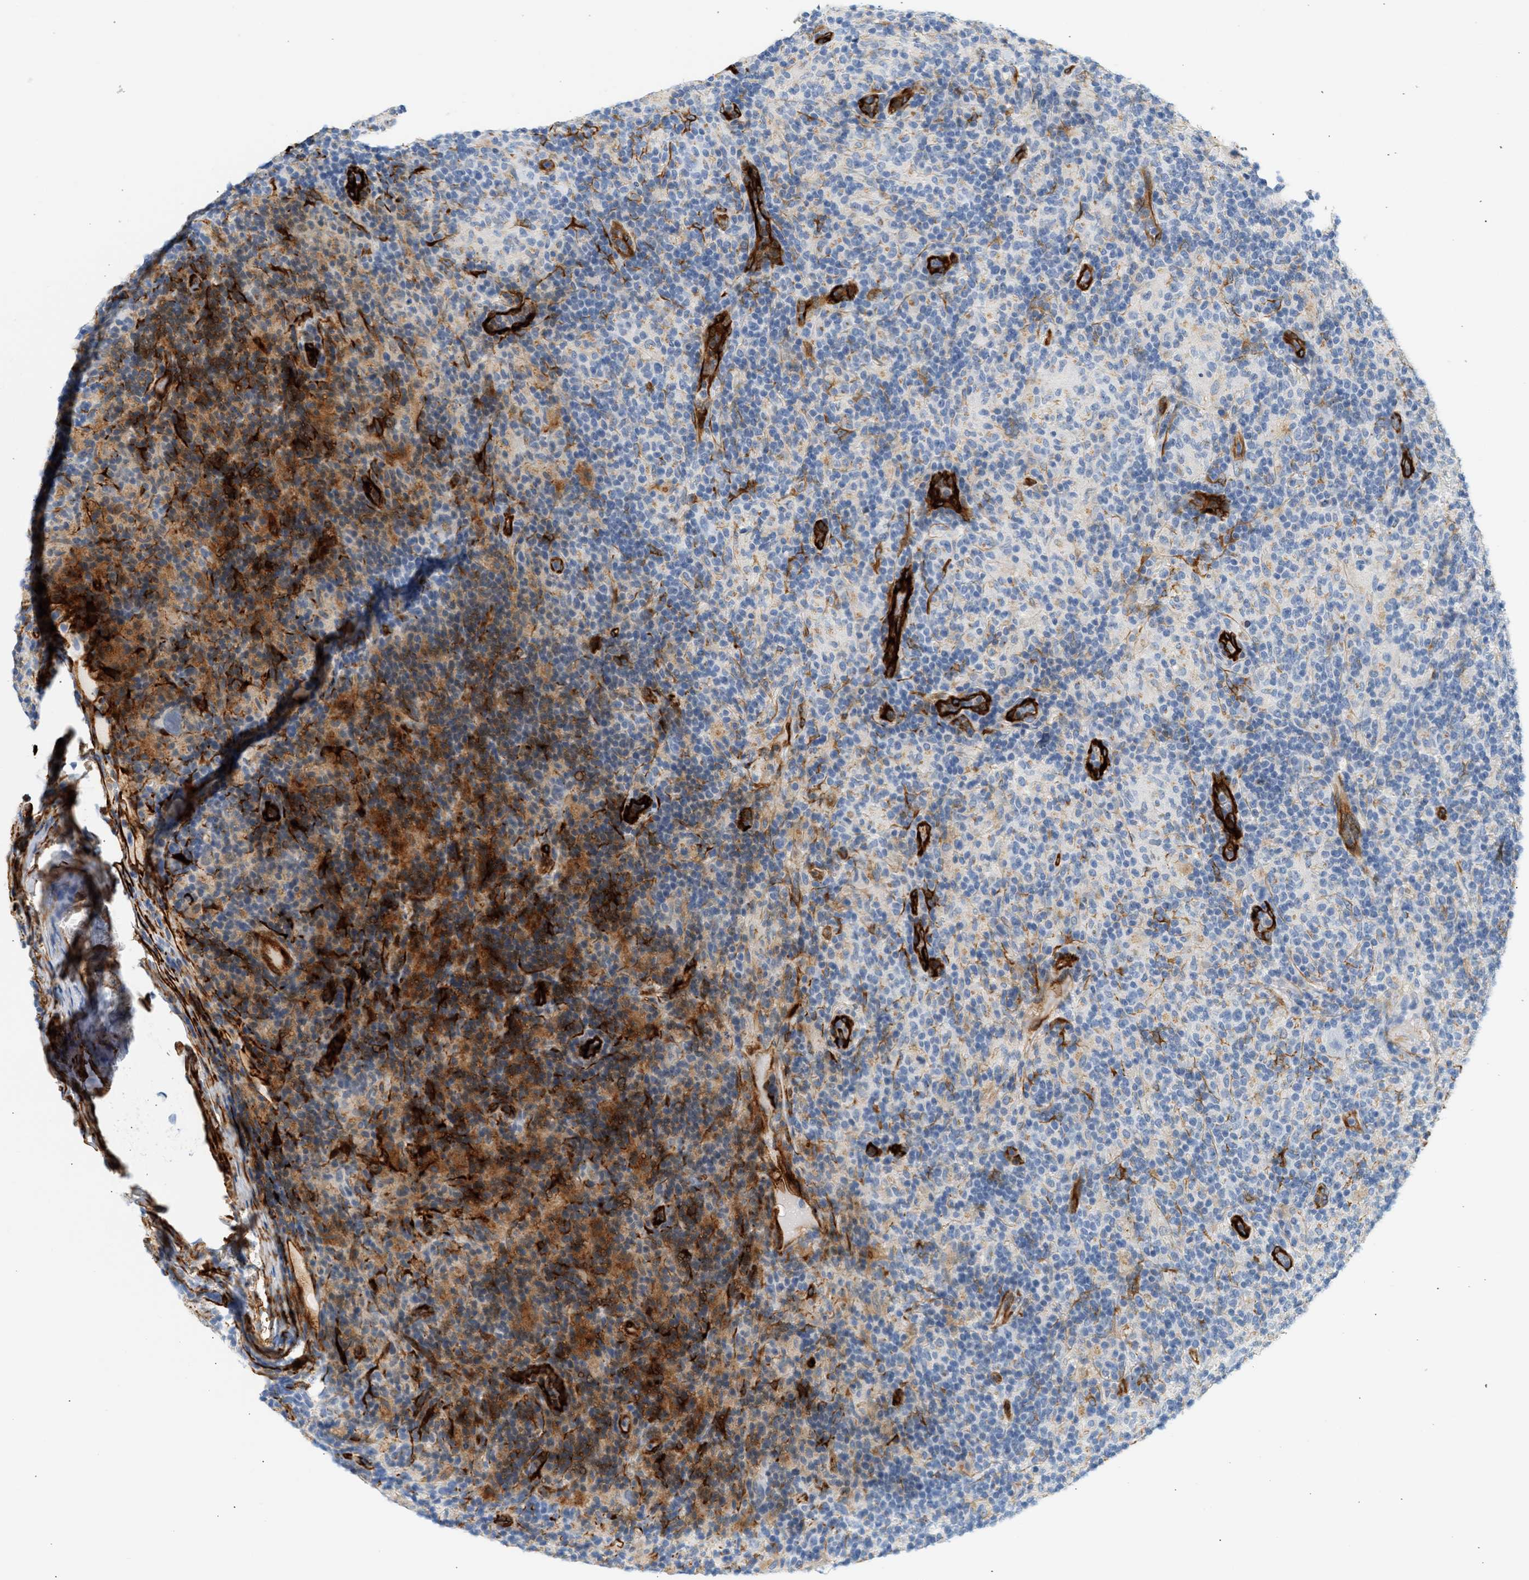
{"staining": {"intensity": "negative", "quantity": "none", "location": "none"}, "tissue": "lymphoma", "cell_type": "Tumor cells", "image_type": "cancer", "snomed": [{"axis": "morphology", "description": "Hodgkin's disease, NOS"}, {"axis": "topography", "description": "Lymph node"}], "caption": "A photomicrograph of lymphoma stained for a protein reveals no brown staining in tumor cells.", "gene": "SLC30A7", "patient": {"sex": "male", "age": 70}}